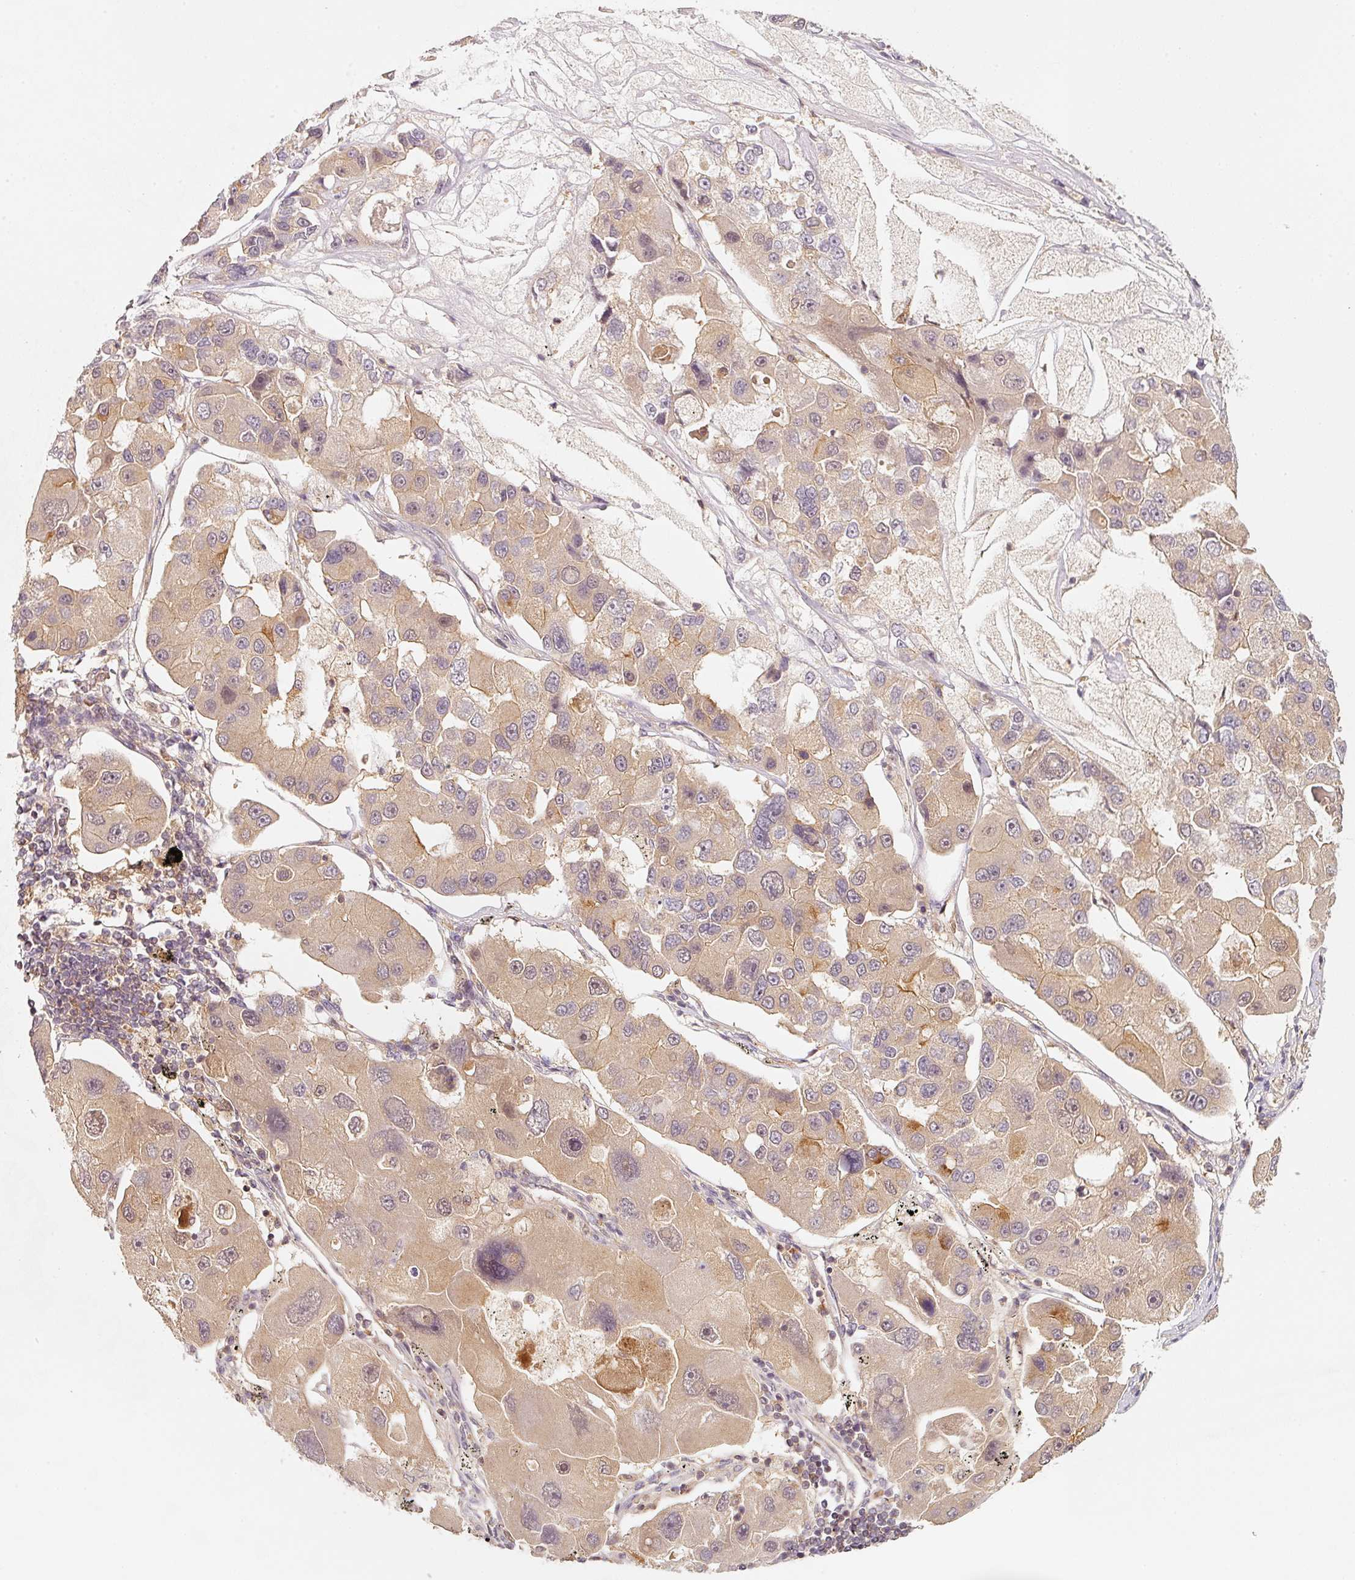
{"staining": {"intensity": "weak", "quantity": ">75%", "location": "cytoplasmic/membranous"}, "tissue": "lung cancer", "cell_type": "Tumor cells", "image_type": "cancer", "snomed": [{"axis": "morphology", "description": "Adenocarcinoma, NOS"}, {"axis": "topography", "description": "Lung"}], "caption": "This histopathology image exhibits lung cancer (adenocarcinoma) stained with immunohistochemistry to label a protein in brown. The cytoplasmic/membranous of tumor cells show weak positivity for the protein. Nuclei are counter-stained blue.", "gene": "RRAS2", "patient": {"sex": "female", "age": 54}}